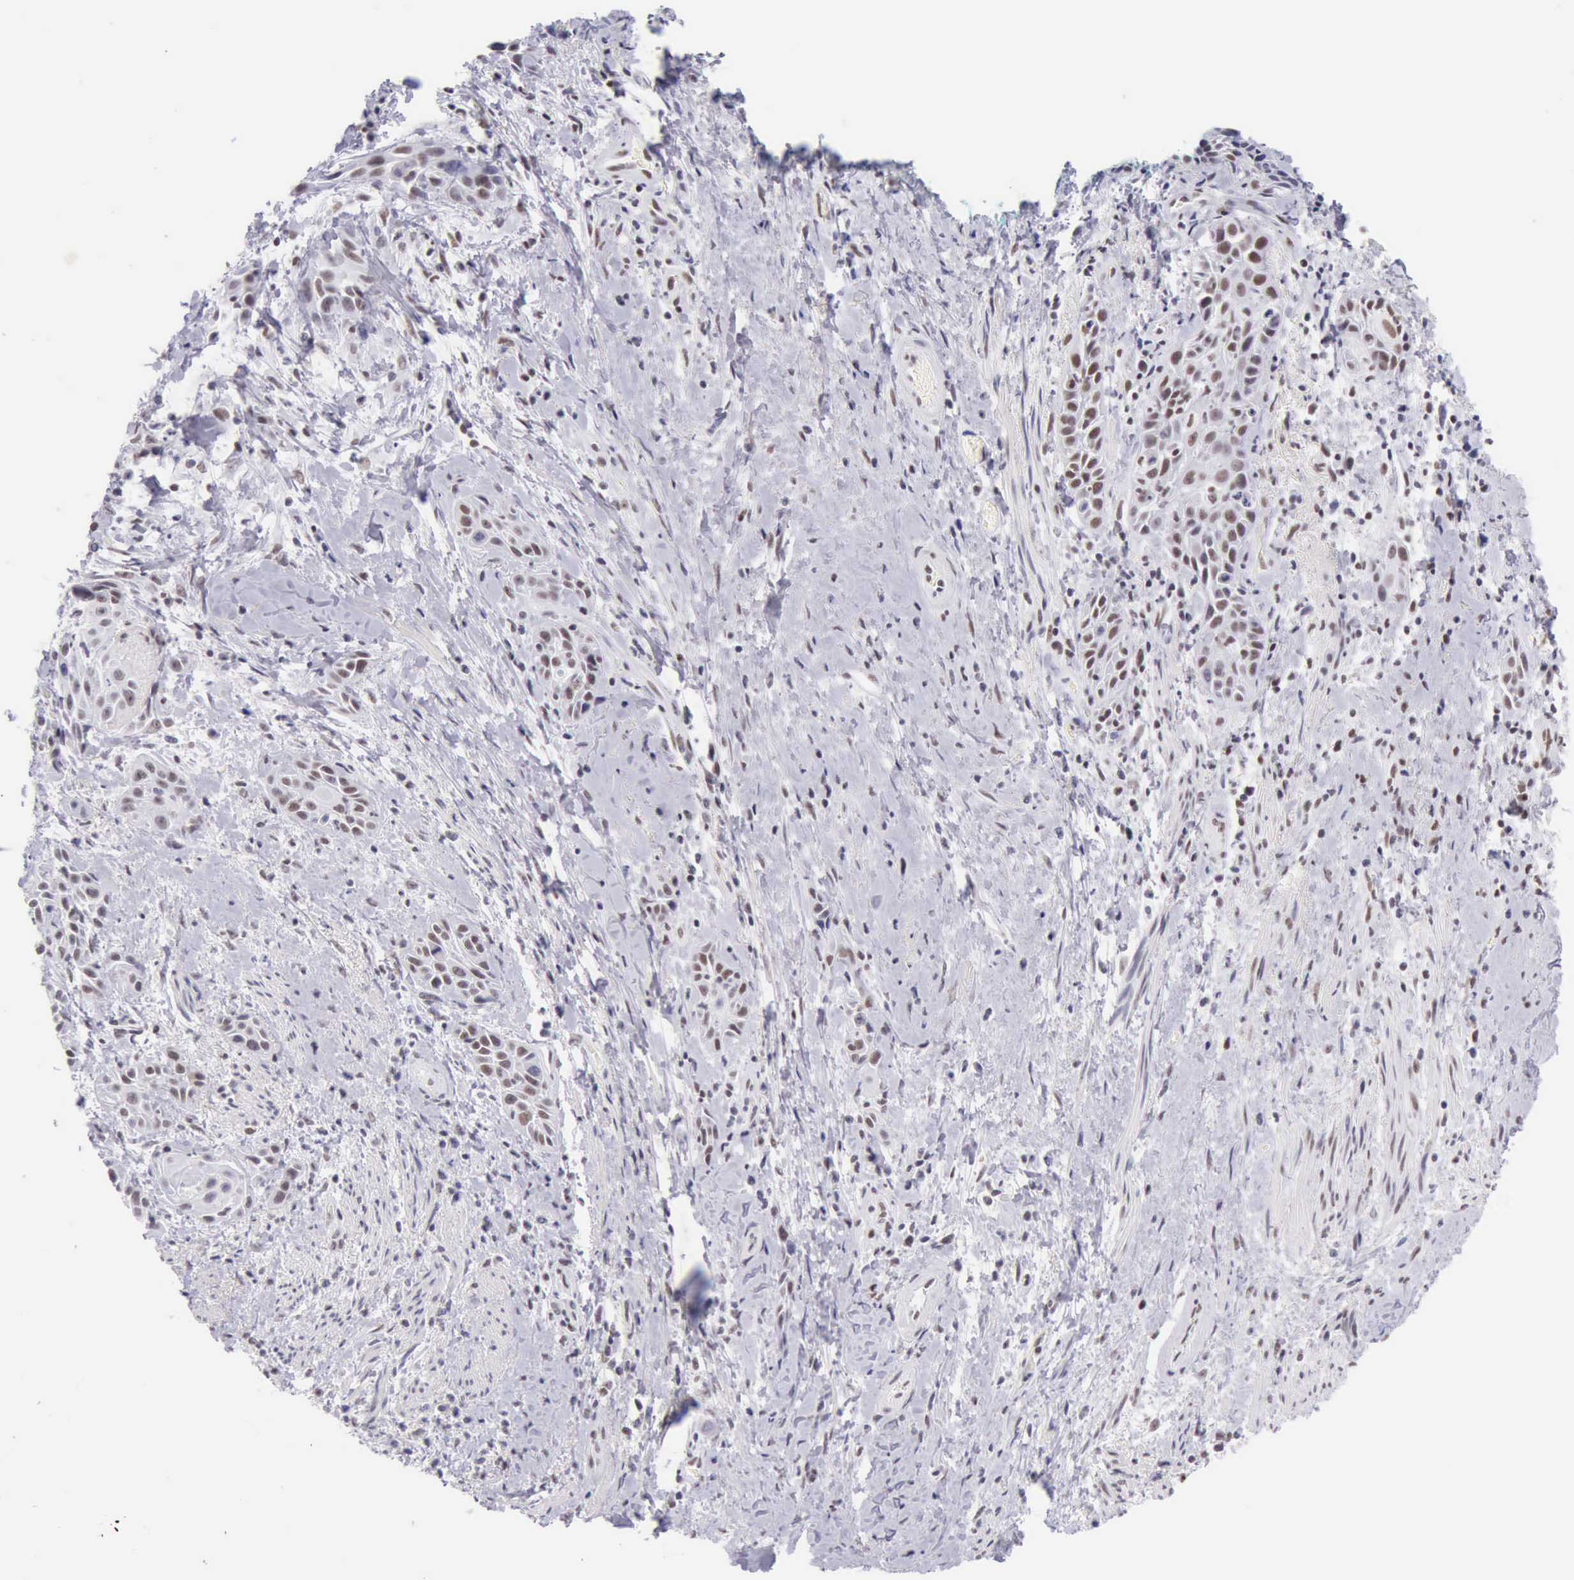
{"staining": {"intensity": "negative", "quantity": "none", "location": "none"}, "tissue": "skin cancer", "cell_type": "Tumor cells", "image_type": "cancer", "snomed": [{"axis": "morphology", "description": "Squamous cell carcinoma, NOS"}, {"axis": "topography", "description": "Skin"}, {"axis": "topography", "description": "Anal"}], "caption": "The immunohistochemistry image has no significant staining in tumor cells of skin cancer tissue. (DAB immunohistochemistry visualized using brightfield microscopy, high magnification).", "gene": "EP300", "patient": {"sex": "male", "age": 64}}